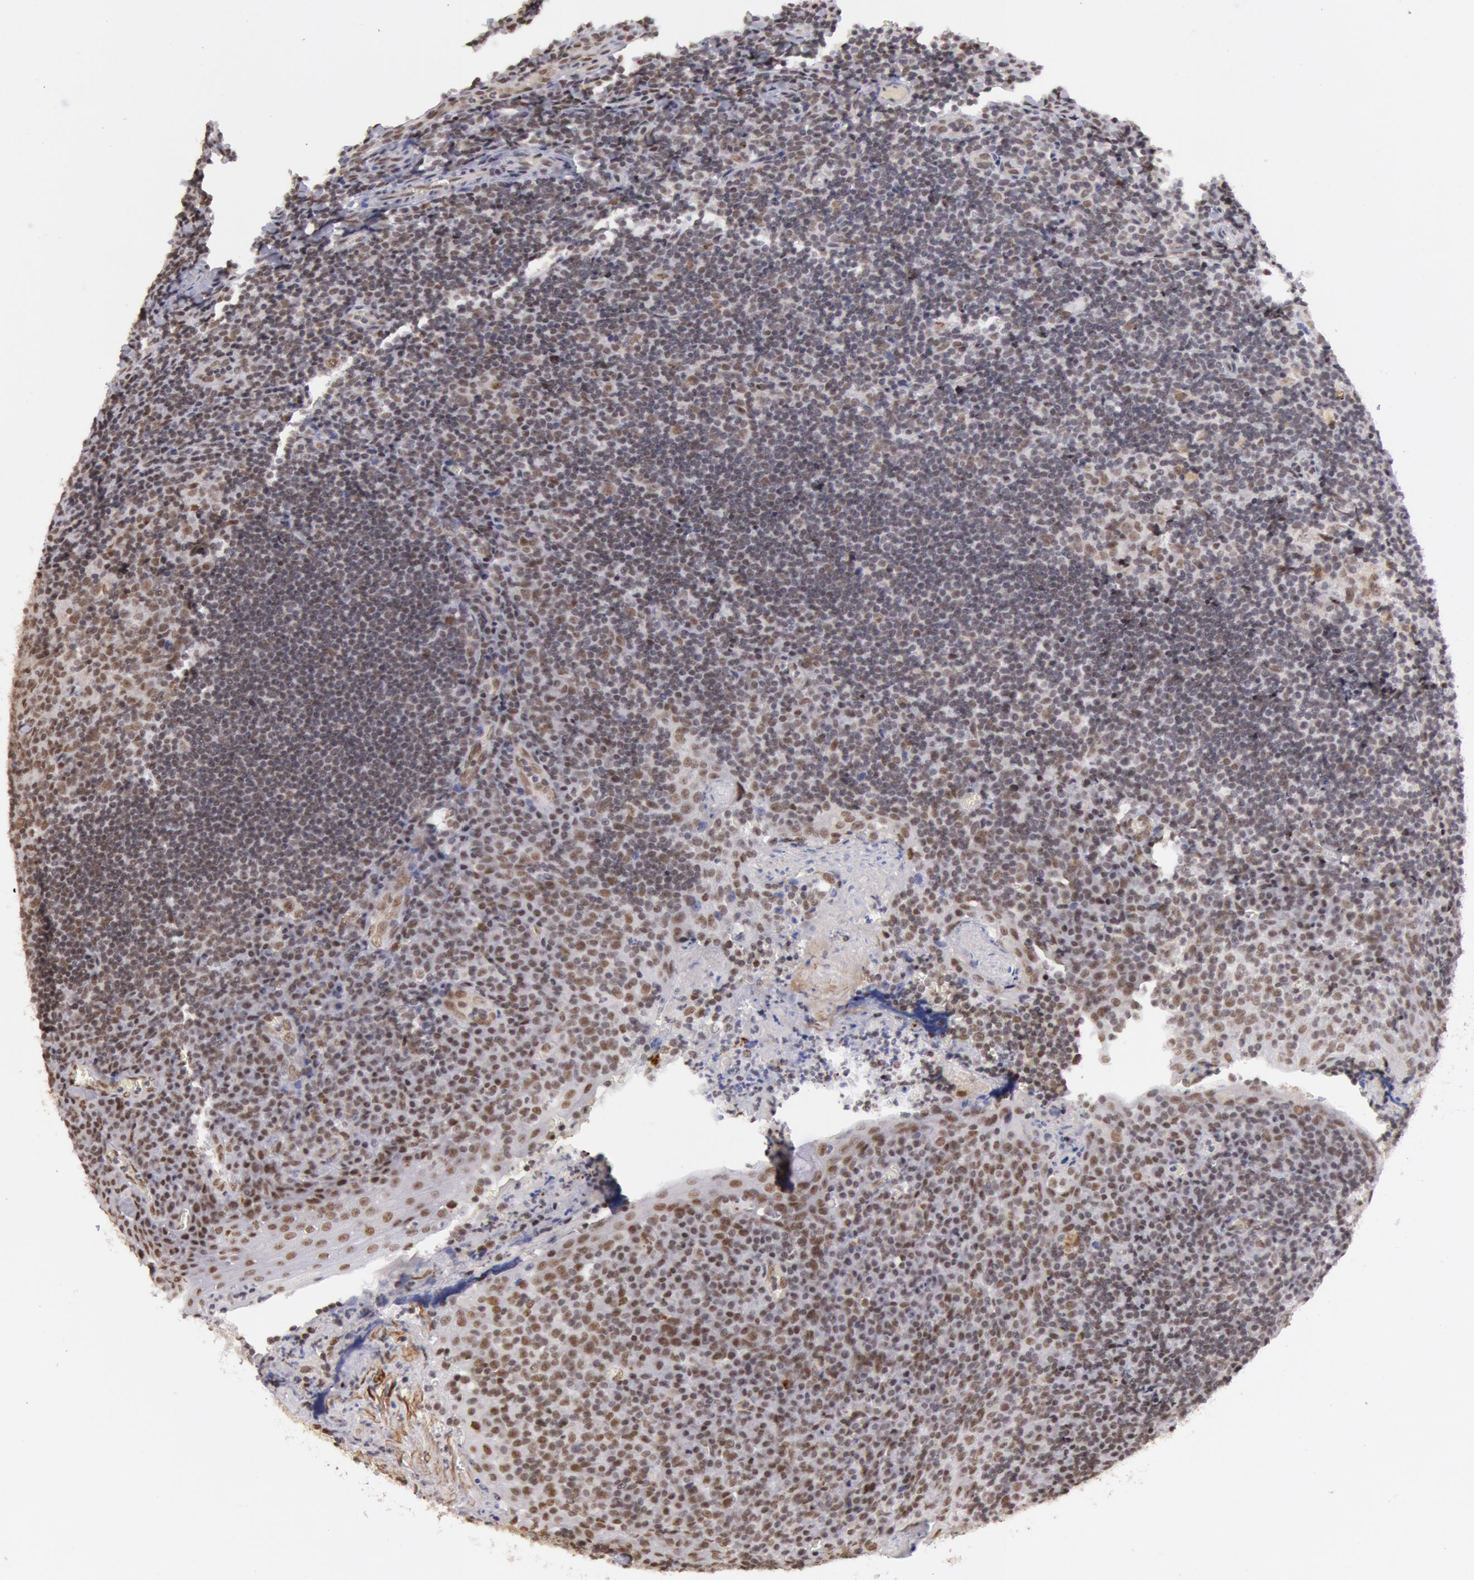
{"staining": {"intensity": "moderate", "quantity": "25%-75%", "location": "nuclear"}, "tissue": "tonsil", "cell_type": "Germinal center cells", "image_type": "normal", "snomed": [{"axis": "morphology", "description": "Normal tissue, NOS"}, {"axis": "topography", "description": "Tonsil"}], "caption": "Germinal center cells exhibit medium levels of moderate nuclear positivity in about 25%-75% of cells in unremarkable human tonsil.", "gene": "VRTN", "patient": {"sex": "male", "age": 20}}